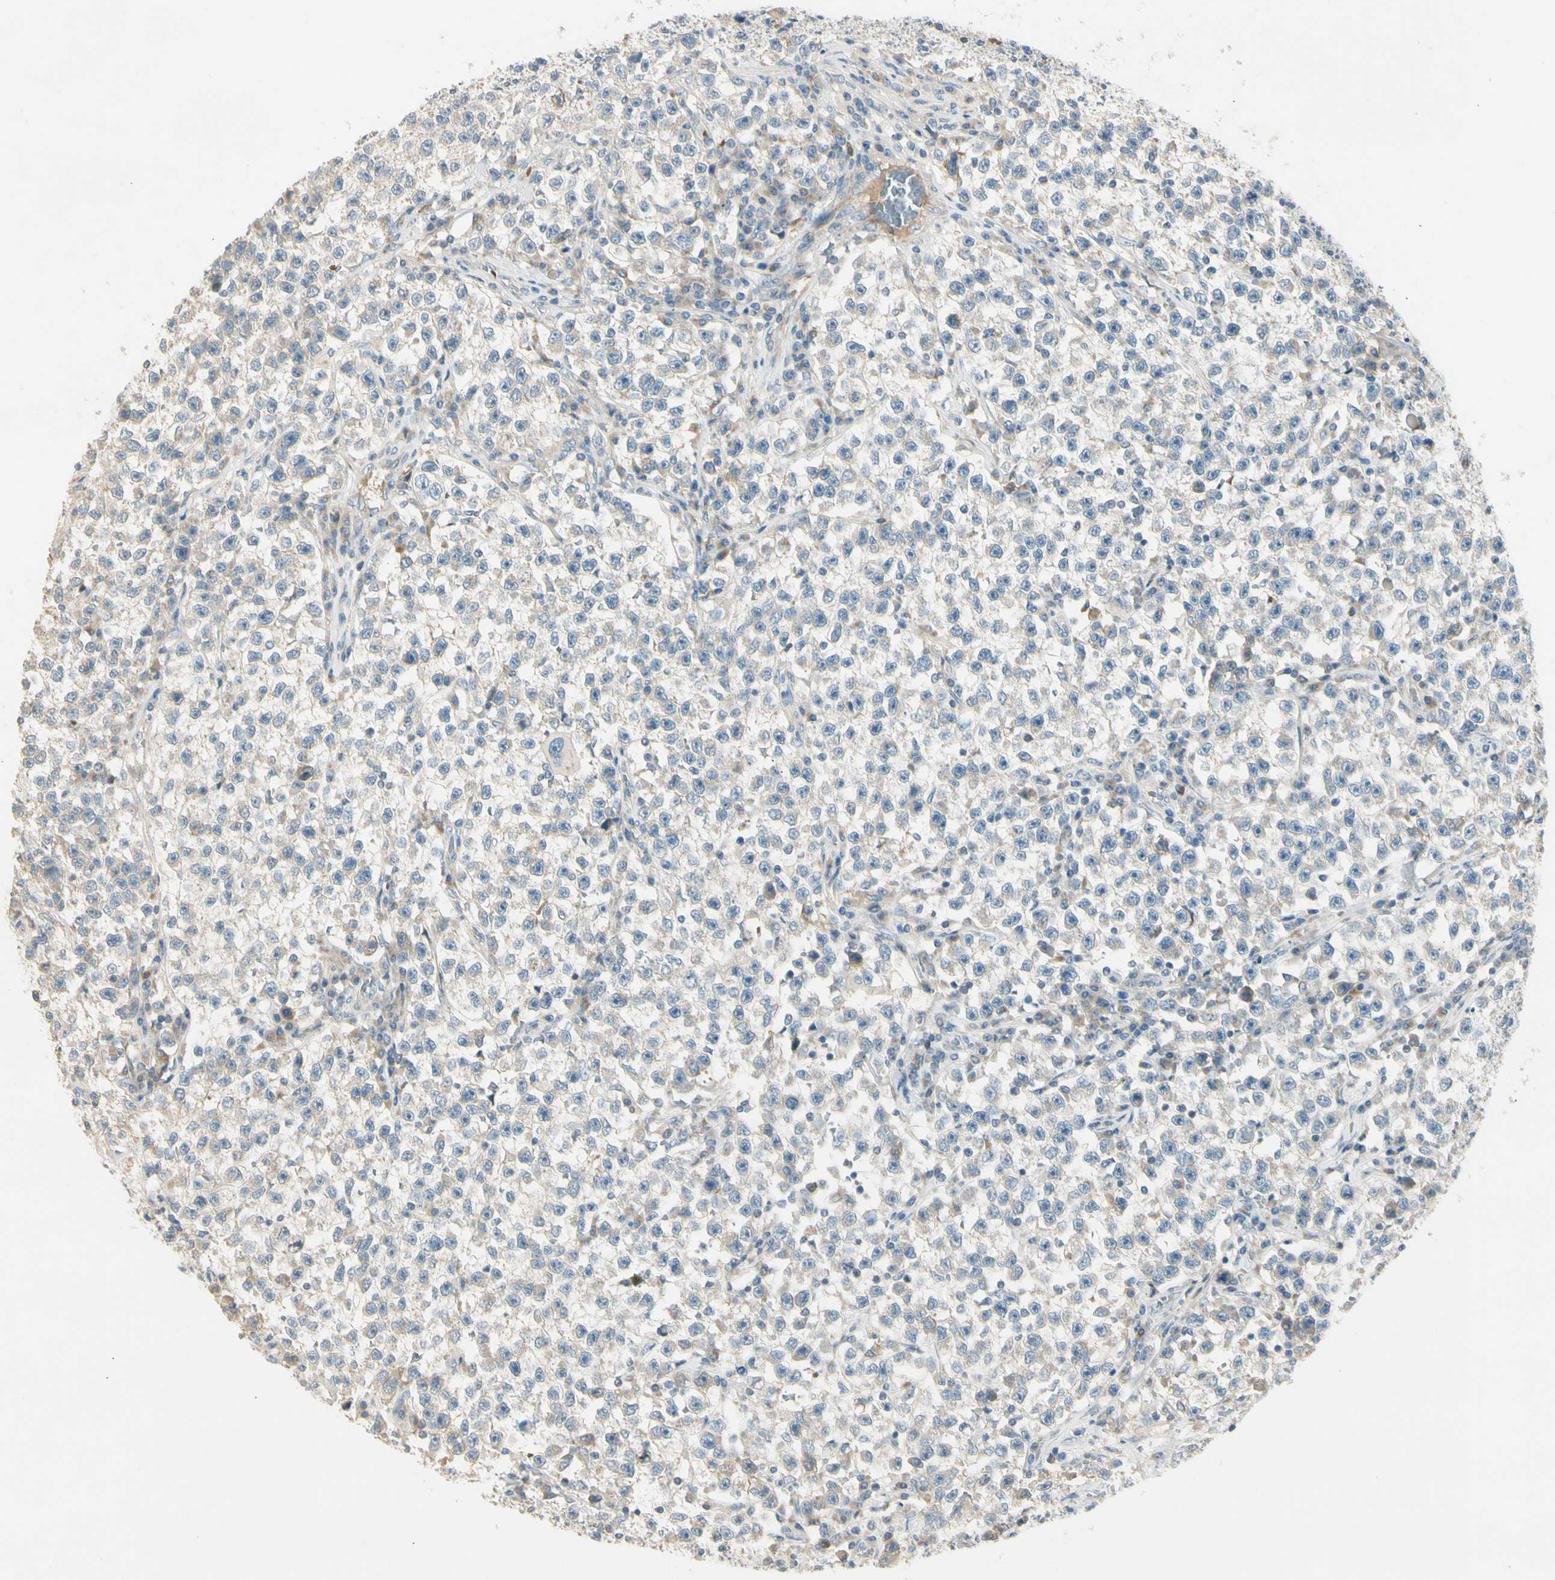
{"staining": {"intensity": "negative", "quantity": "none", "location": "none"}, "tissue": "testis cancer", "cell_type": "Tumor cells", "image_type": "cancer", "snomed": [{"axis": "morphology", "description": "Seminoma, NOS"}, {"axis": "topography", "description": "Testis"}], "caption": "The immunohistochemistry (IHC) image has no significant staining in tumor cells of testis cancer tissue.", "gene": "ADGRA3", "patient": {"sex": "male", "age": 22}}